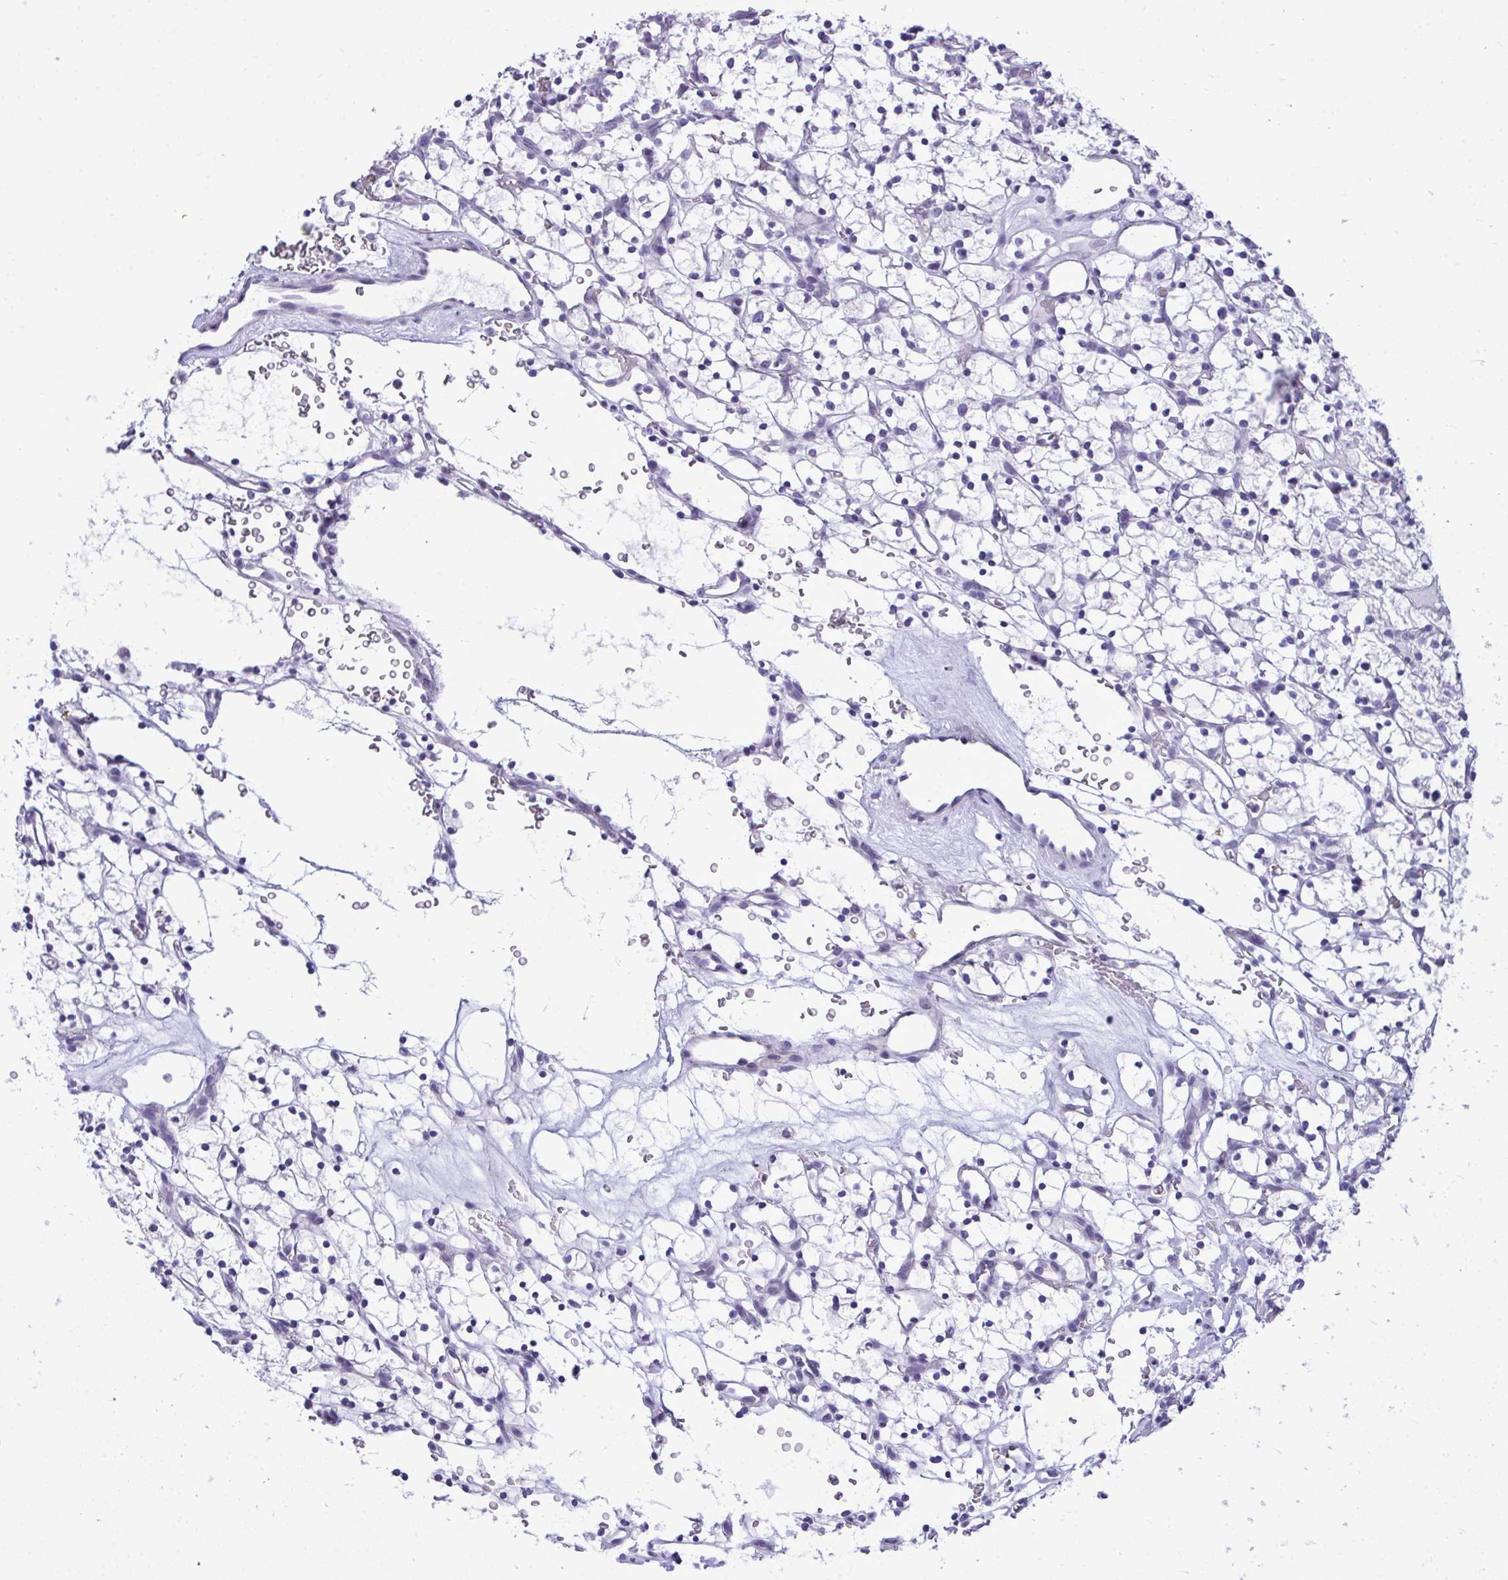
{"staining": {"intensity": "negative", "quantity": "none", "location": "none"}, "tissue": "renal cancer", "cell_type": "Tumor cells", "image_type": "cancer", "snomed": [{"axis": "morphology", "description": "Adenocarcinoma, NOS"}, {"axis": "topography", "description": "Kidney"}], "caption": "Immunohistochemistry (IHC) histopathology image of neoplastic tissue: renal cancer (adenocarcinoma) stained with DAB demonstrates no significant protein positivity in tumor cells.", "gene": "PRM2", "patient": {"sex": "female", "age": 64}}